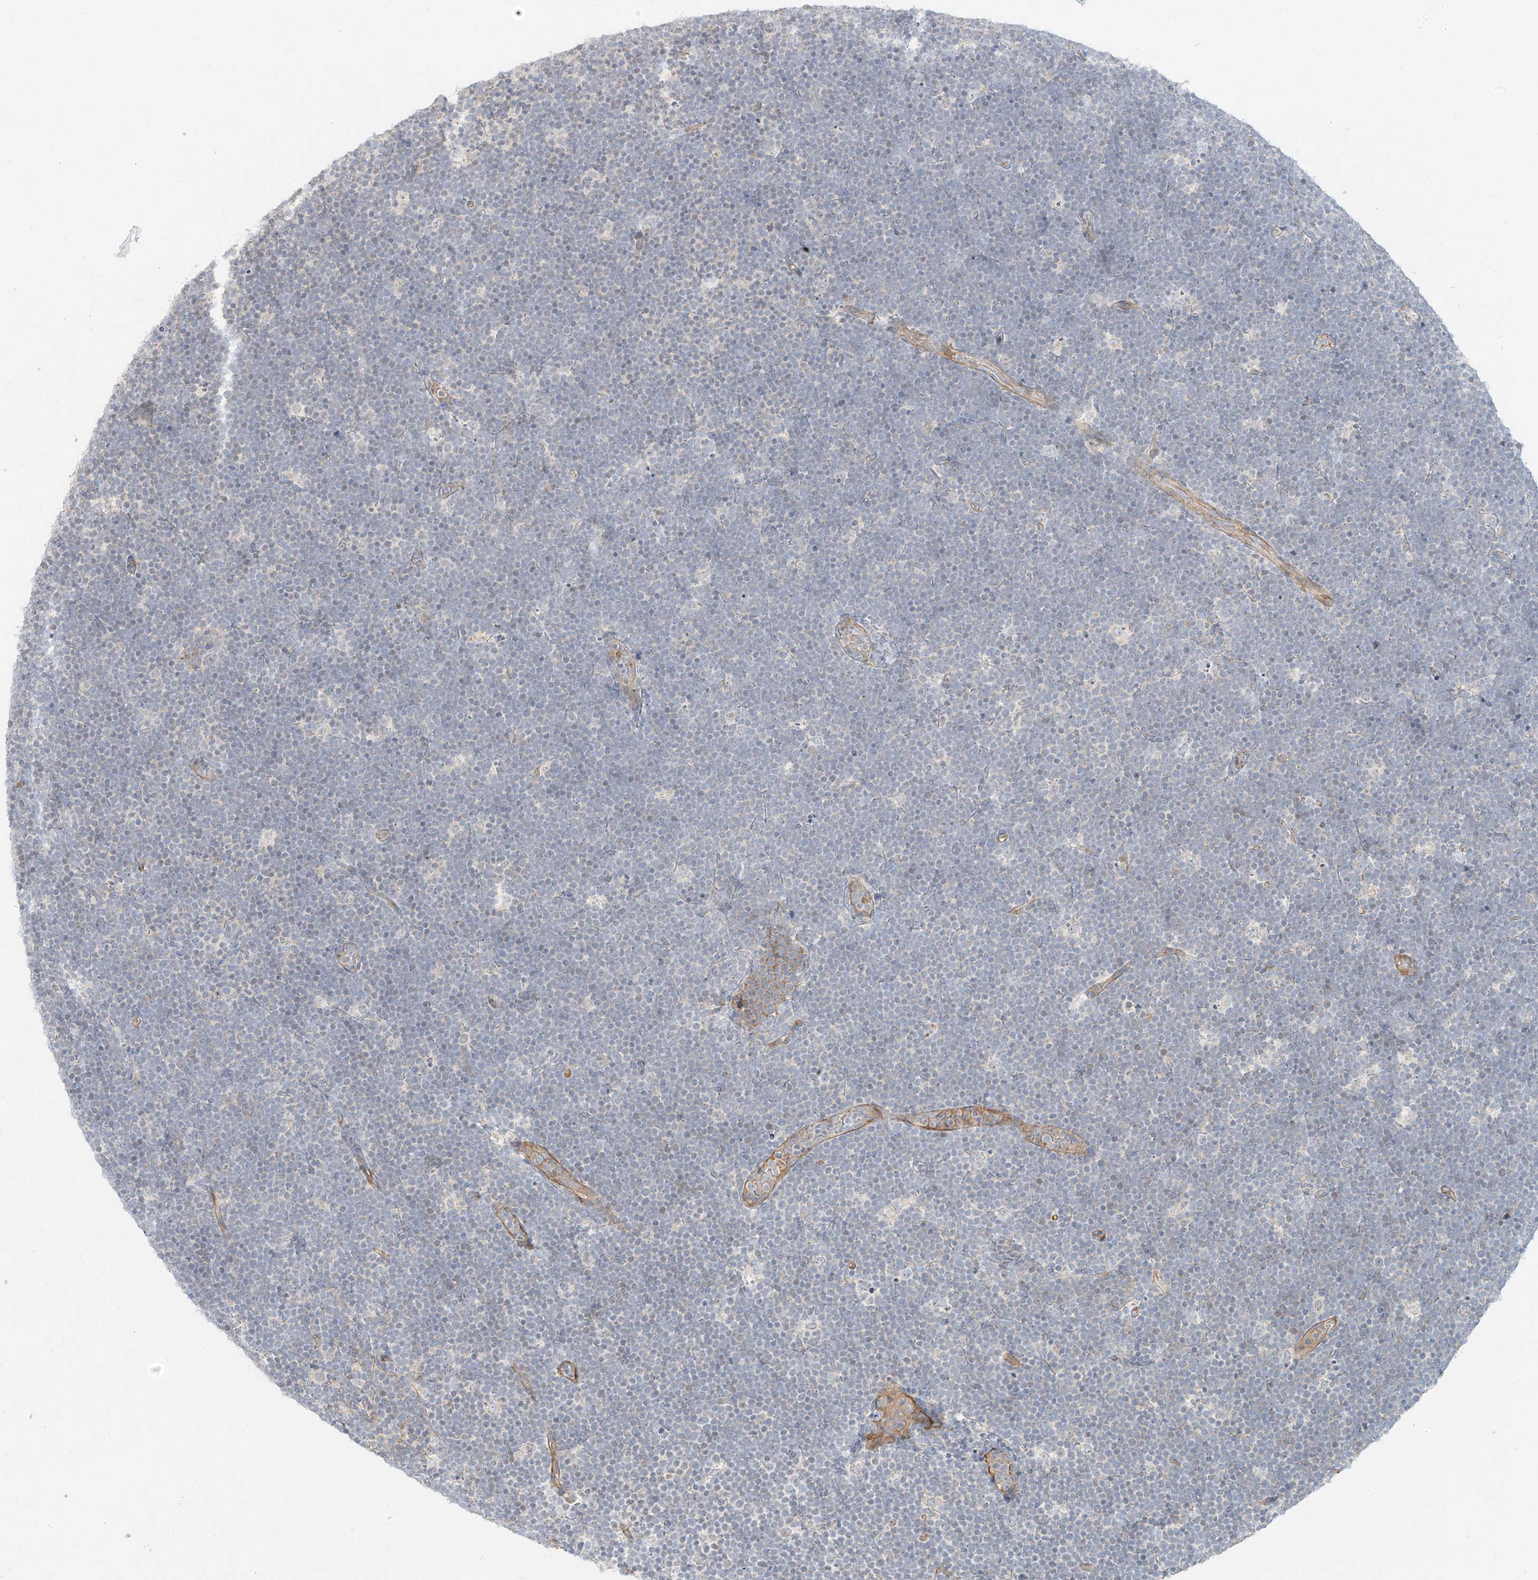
{"staining": {"intensity": "negative", "quantity": "none", "location": "none"}, "tissue": "lymphoma", "cell_type": "Tumor cells", "image_type": "cancer", "snomed": [{"axis": "morphology", "description": "Malignant lymphoma, non-Hodgkin's type, High grade"}, {"axis": "topography", "description": "Lymph node"}], "caption": "Human lymphoma stained for a protein using immunohistochemistry (IHC) exhibits no expression in tumor cells.", "gene": "C2orf42", "patient": {"sex": "male", "age": 13}}